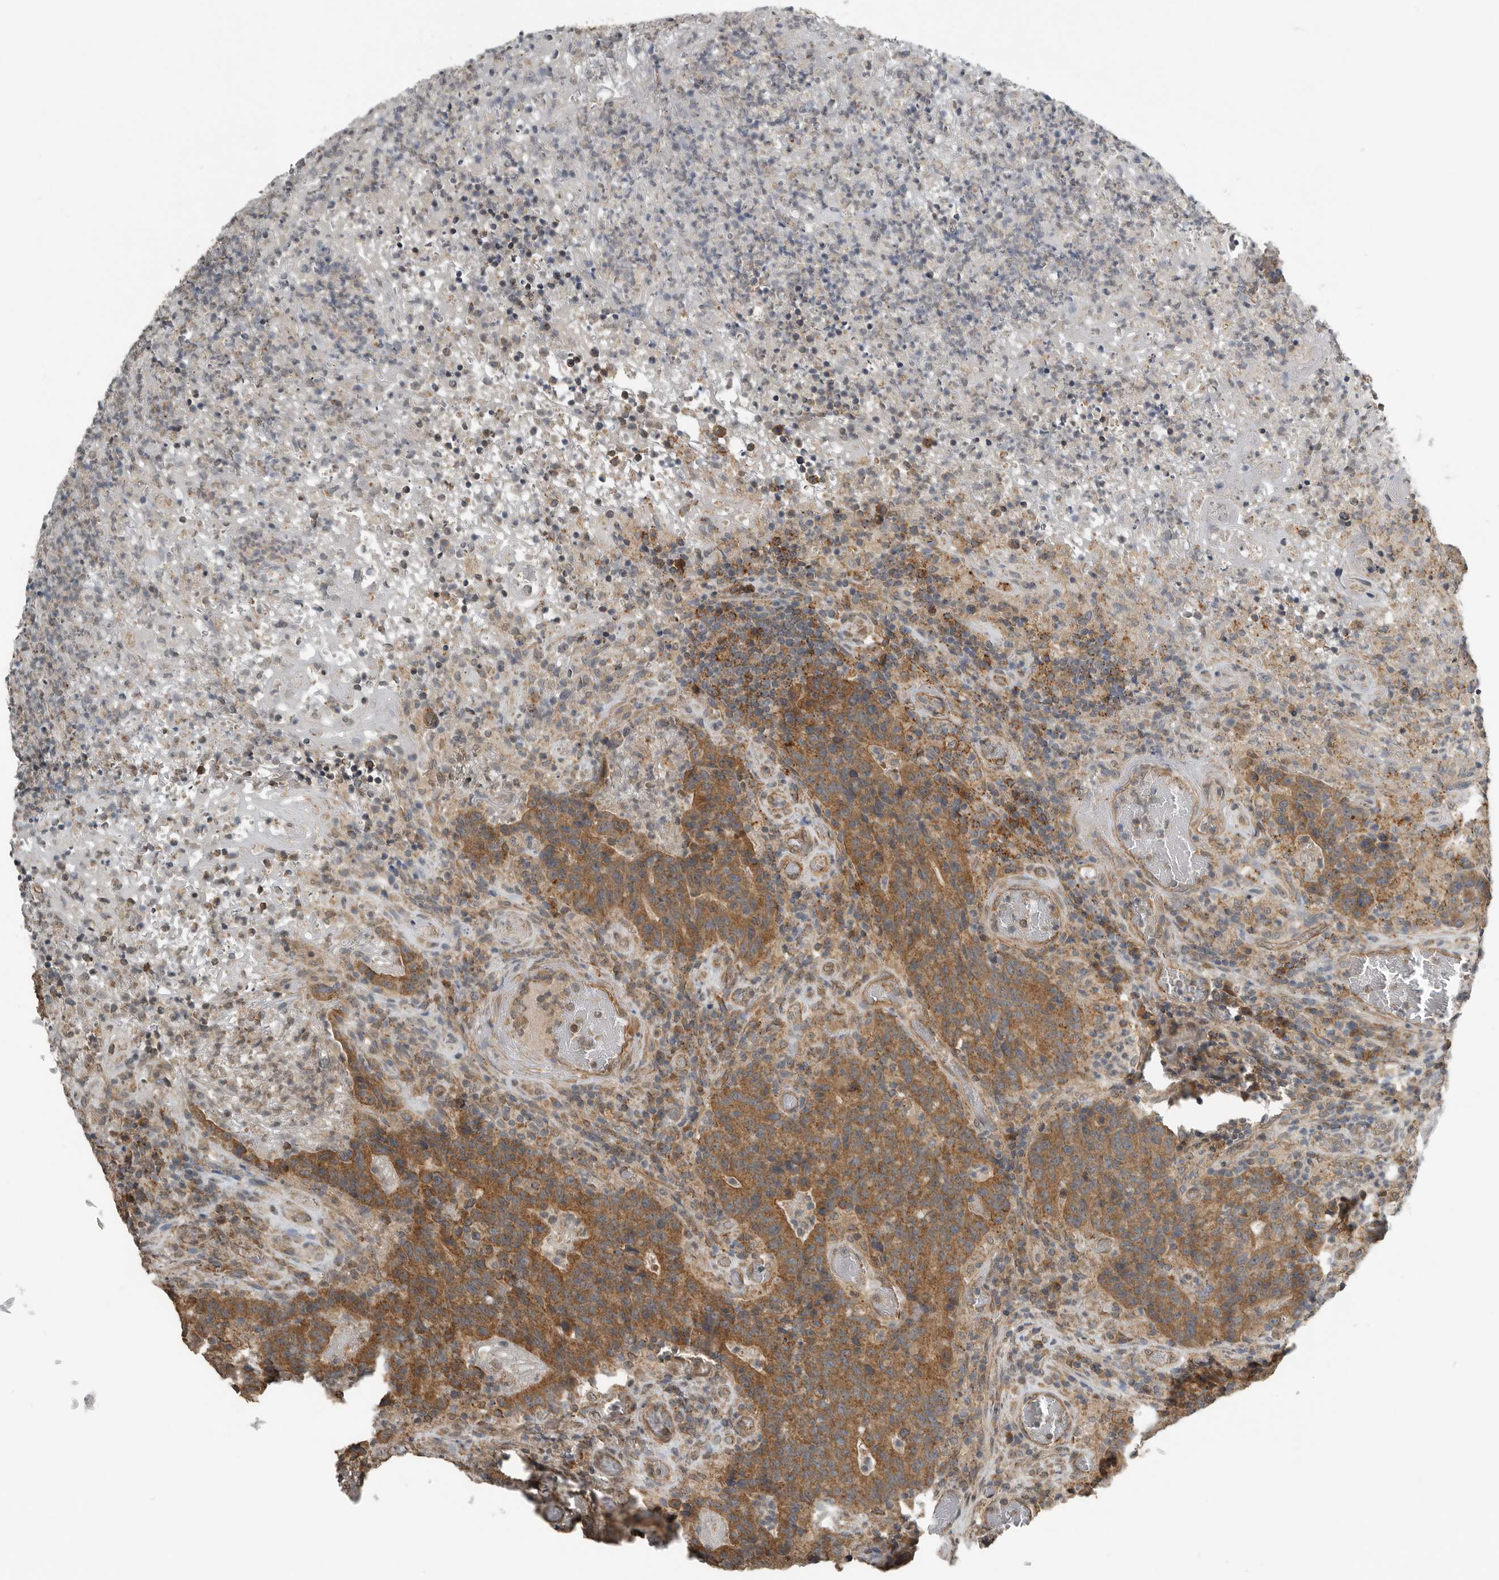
{"staining": {"intensity": "moderate", "quantity": ">75%", "location": "cytoplasmic/membranous"}, "tissue": "colorectal cancer", "cell_type": "Tumor cells", "image_type": "cancer", "snomed": [{"axis": "morphology", "description": "Adenocarcinoma, NOS"}, {"axis": "topography", "description": "Colon"}], "caption": "IHC (DAB) staining of adenocarcinoma (colorectal) demonstrates moderate cytoplasmic/membranous protein positivity in about >75% of tumor cells.", "gene": "AFAP1", "patient": {"sex": "female", "age": 75}}